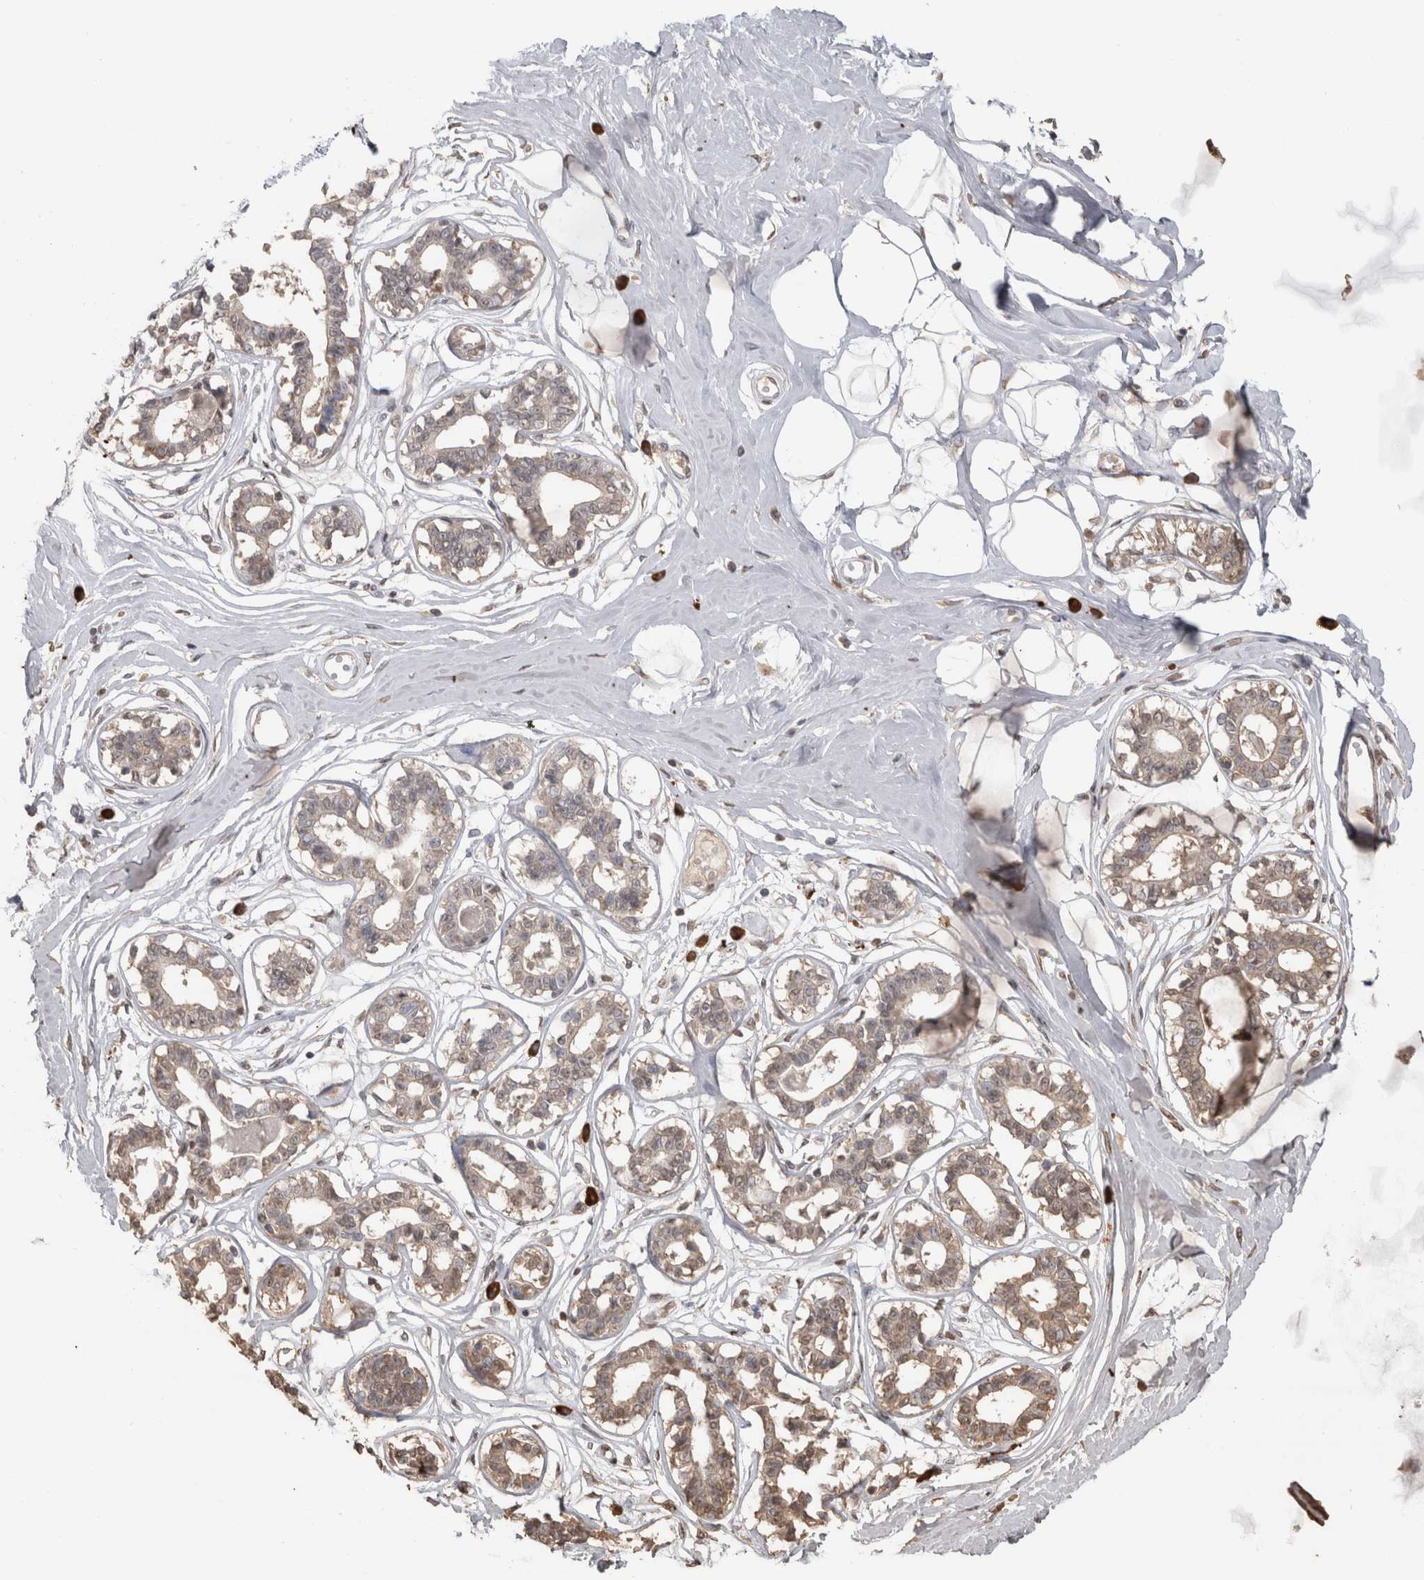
{"staining": {"intensity": "negative", "quantity": "none", "location": "none"}, "tissue": "breast", "cell_type": "Adipocytes", "image_type": "normal", "snomed": [{"axis": "morphology", "description": "Normal tissue, NOS"}, {"axis": "topography", "description": "Breast"}], "caption": "An immunohistochemistry (IHC) micrograph of unremarkable breast is shown. There is no staining in adipocytes of breast. (Stains: DAB immunohistochemistry (IHC) with hematoxylin counter stain, Microscopy: brightfield microscopy at high magnification).", "gene": "CRELD2", "patient": {"sex": "female", "age": 45}}